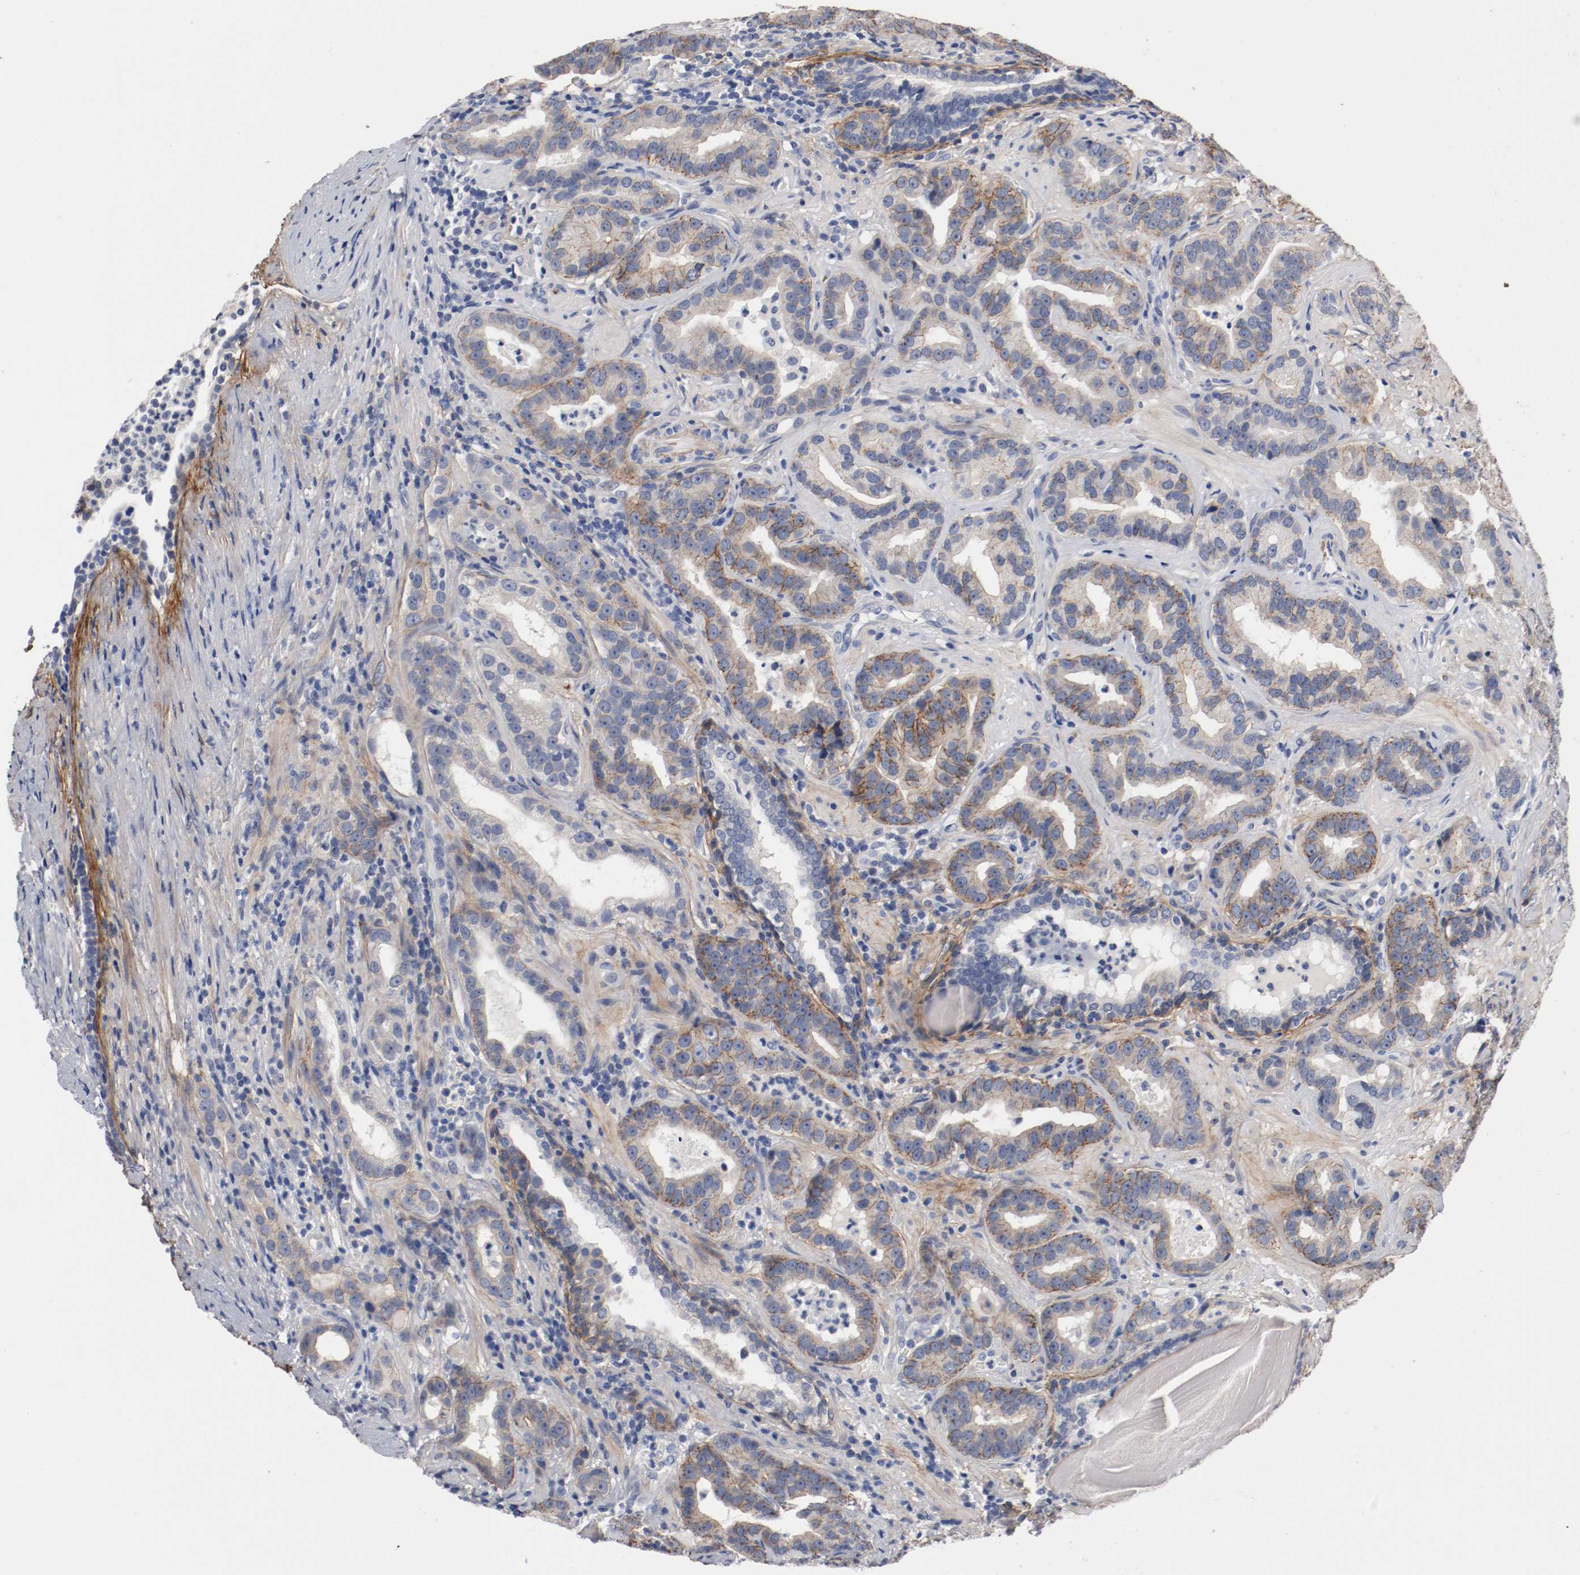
{"staining": {"intensity": "moderate", "quantity": ">75%", "location": "cytoplasmic/membranous"}, "tissue": "prostate cancer", "cell_type": "Tumor cells", "image_type": "cancer", "snomed": [{"axis": "morphology", "description": "Adenocarcinoma, Low grade"}, {"axis": "topography", "description": "Prostate"}], "caption": "Prostate adenocarcinoma (low-grade) stained for a protein (brown) reveals moderate cytoplasmic/membranous positive expression in approximately >75% of tumor cells.", "gene": "TNC", "patient": {"sex": "male", "age": 59}}